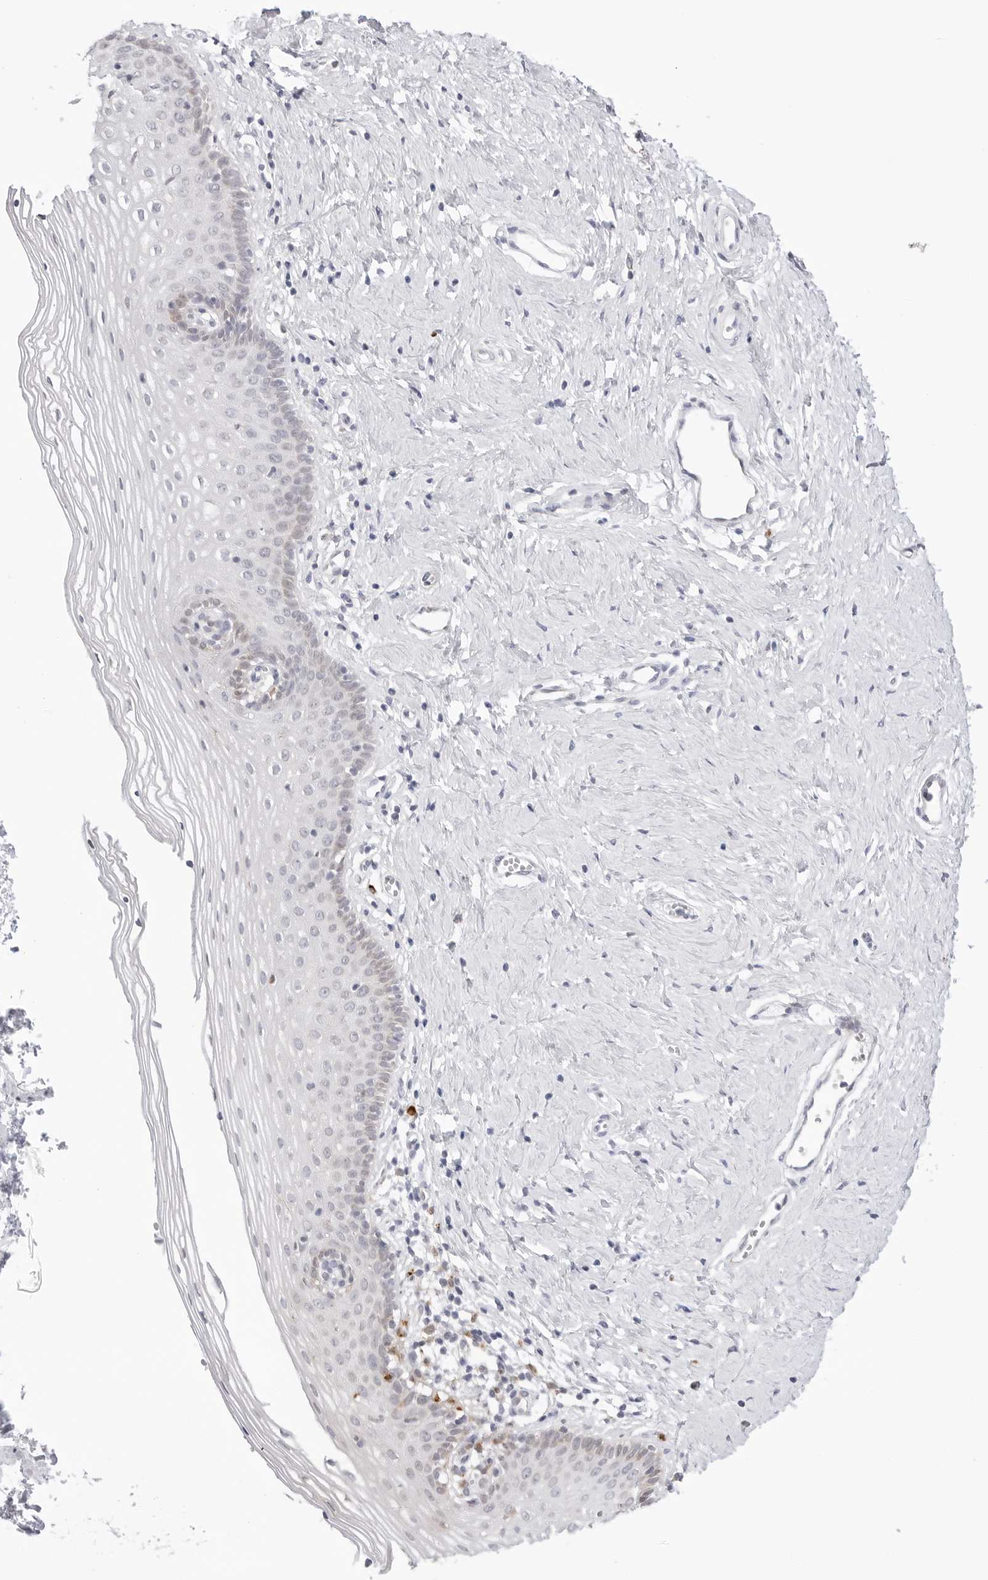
{"staining": {"intensity": "weak", "quantity": "<25%", "location": "cytoplasmic/membranous"}, "tissue": "vagina", "cell_type": "Squamous epithelial cells", "image_type": "normal", "snomed": [{"axis": "morphology", "description": "Normal tissue, NOS"}, {"axis": "topography", "description": "Vagina"}], "caption": "Protein analysis of benign vagina displays no significant expression in squamous epithelial cells. (Brightfield microscopy of DAB IHC at high magnification).", "gene": "RPN1", "patient": {"sex": "female", "age": 32}}